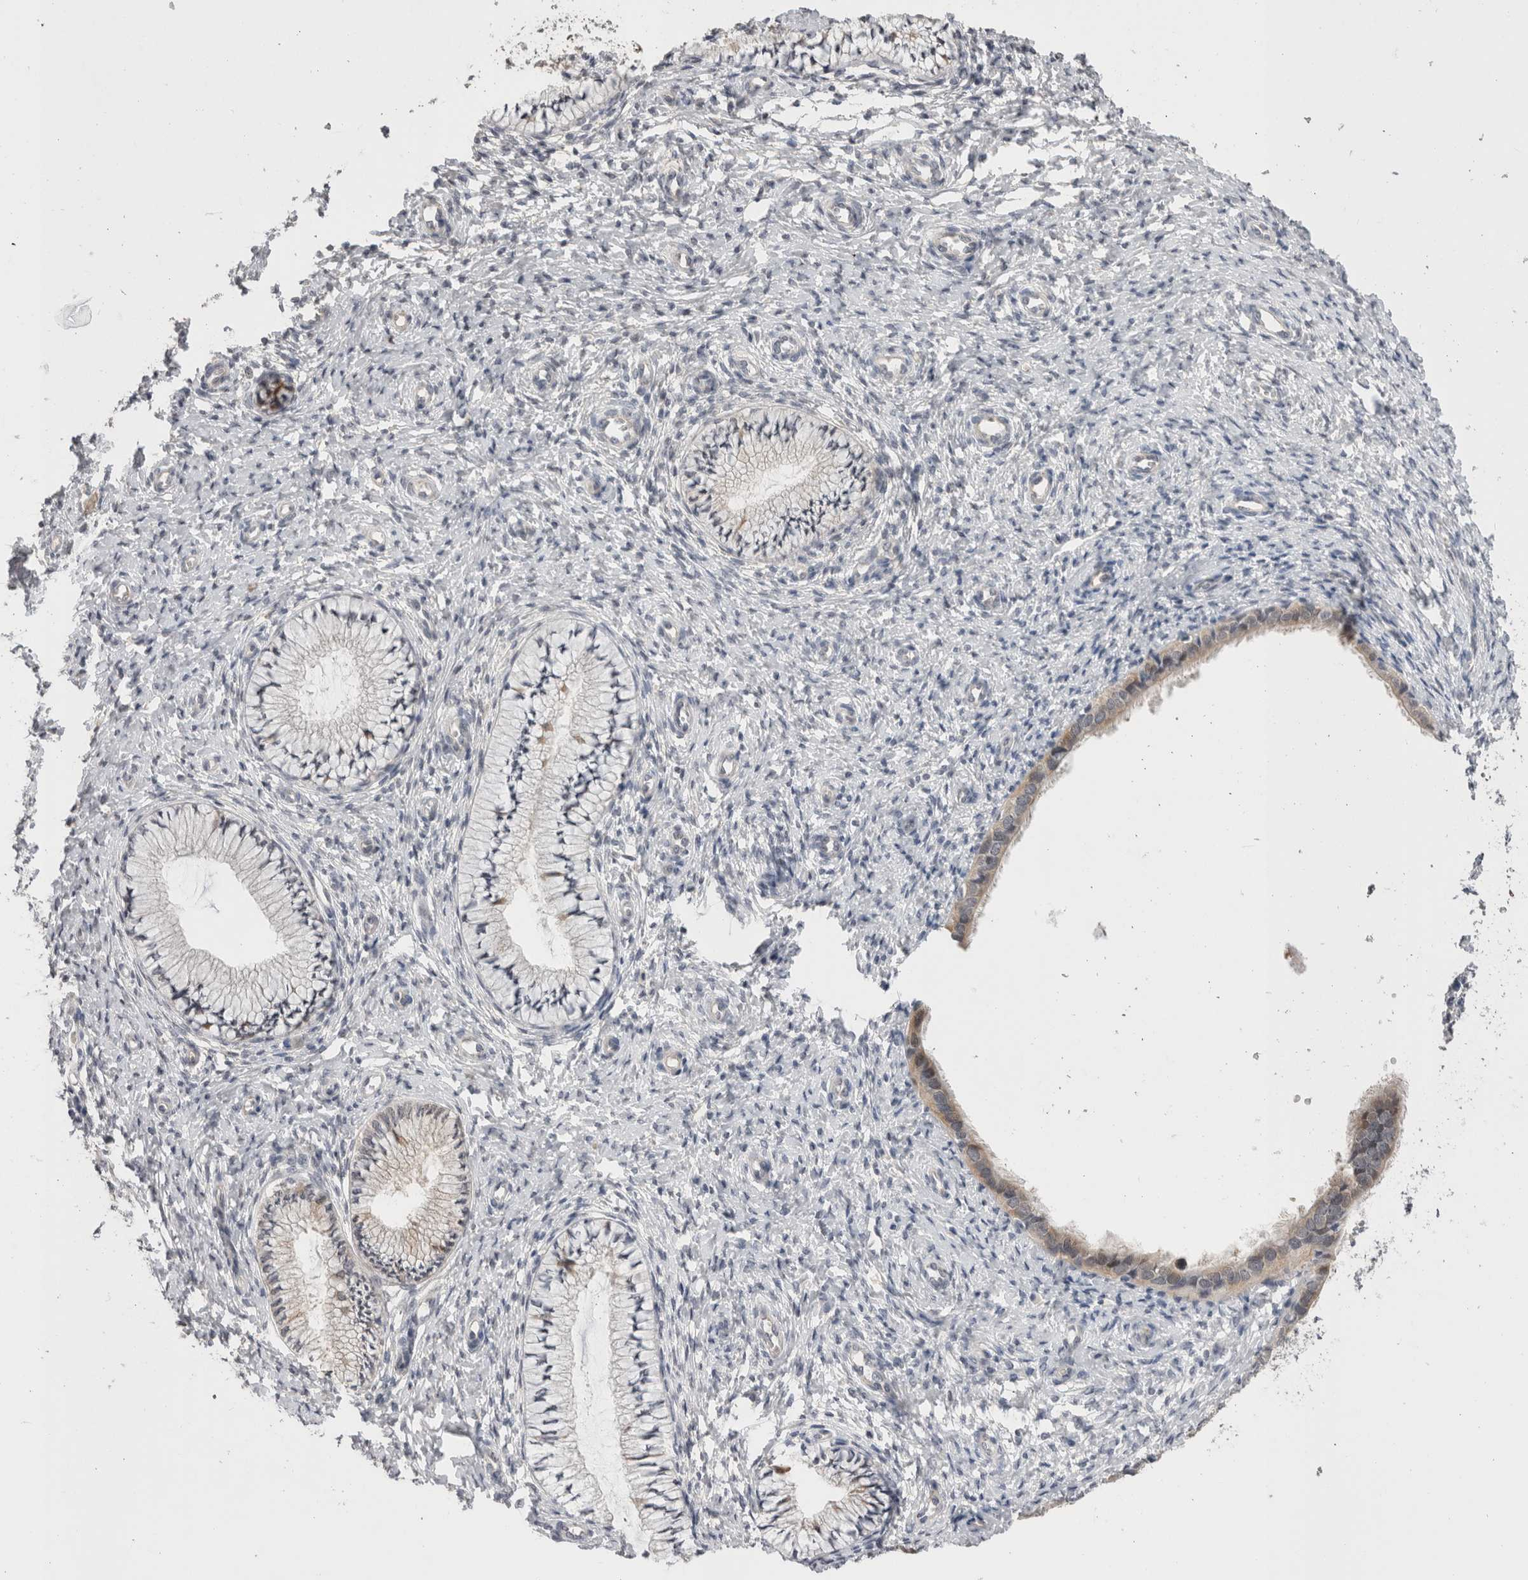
{"staining": {"intensity": "weak", "quantity": "<25%", "location": "cytoplasmic/membranous"}, "tissue": "cervix", "cell_type": "Glandular cells", "image_type": "normal", "snomed": [{"axis": "morphology", "description": "Normal tissue, NOS"}, {"axis": "topography", "description": "Cervix"}], "caption": "The IHC image has no significant positivity in glandular cells of cervix.", "gene": "CRYBG1", "patient": {"sex": "female", "age": 36}}